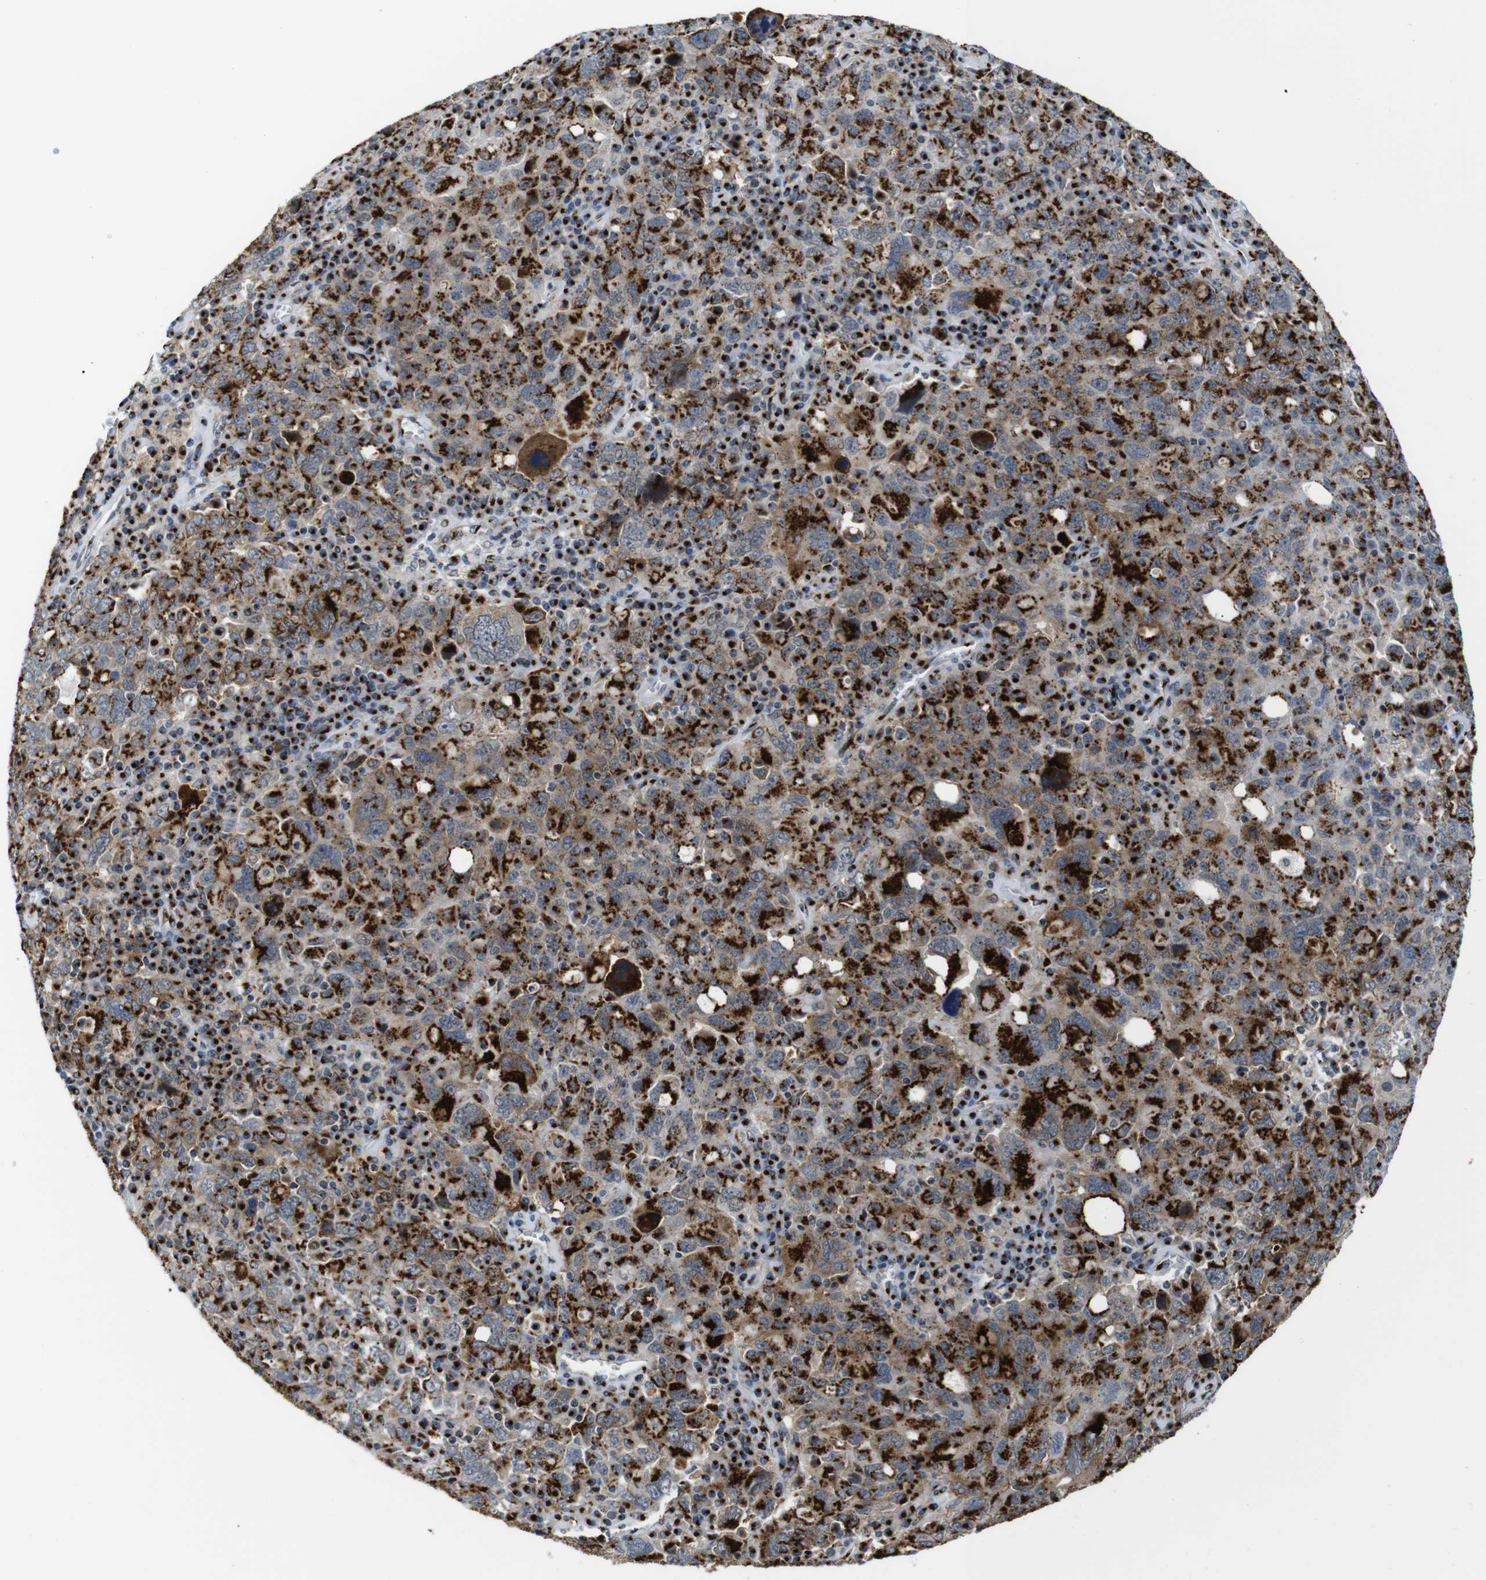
{"staining": {"intensity": "strong", "quantity": ">75%", "location": "cytoplasmic/membranous"}, "tissue": "ovarian cancer", "cell_type": "Tumor cells", "image_type": "cancer", "snomed": [{"axis": "morphology", "description": "Carcinoma, endometroid"}, {"axis": "topography", "description": "Ovary"}], "caption": "Strong cytoplasmic/membranous positivity is seen in approximately >75% of tumor cells in endometroid carcinoma (ovarian). (DAB IHC with brightfield microscopy, high magnification).", "gene": "TGOLN2", "patient": {"sex": "female", "age": 62}}